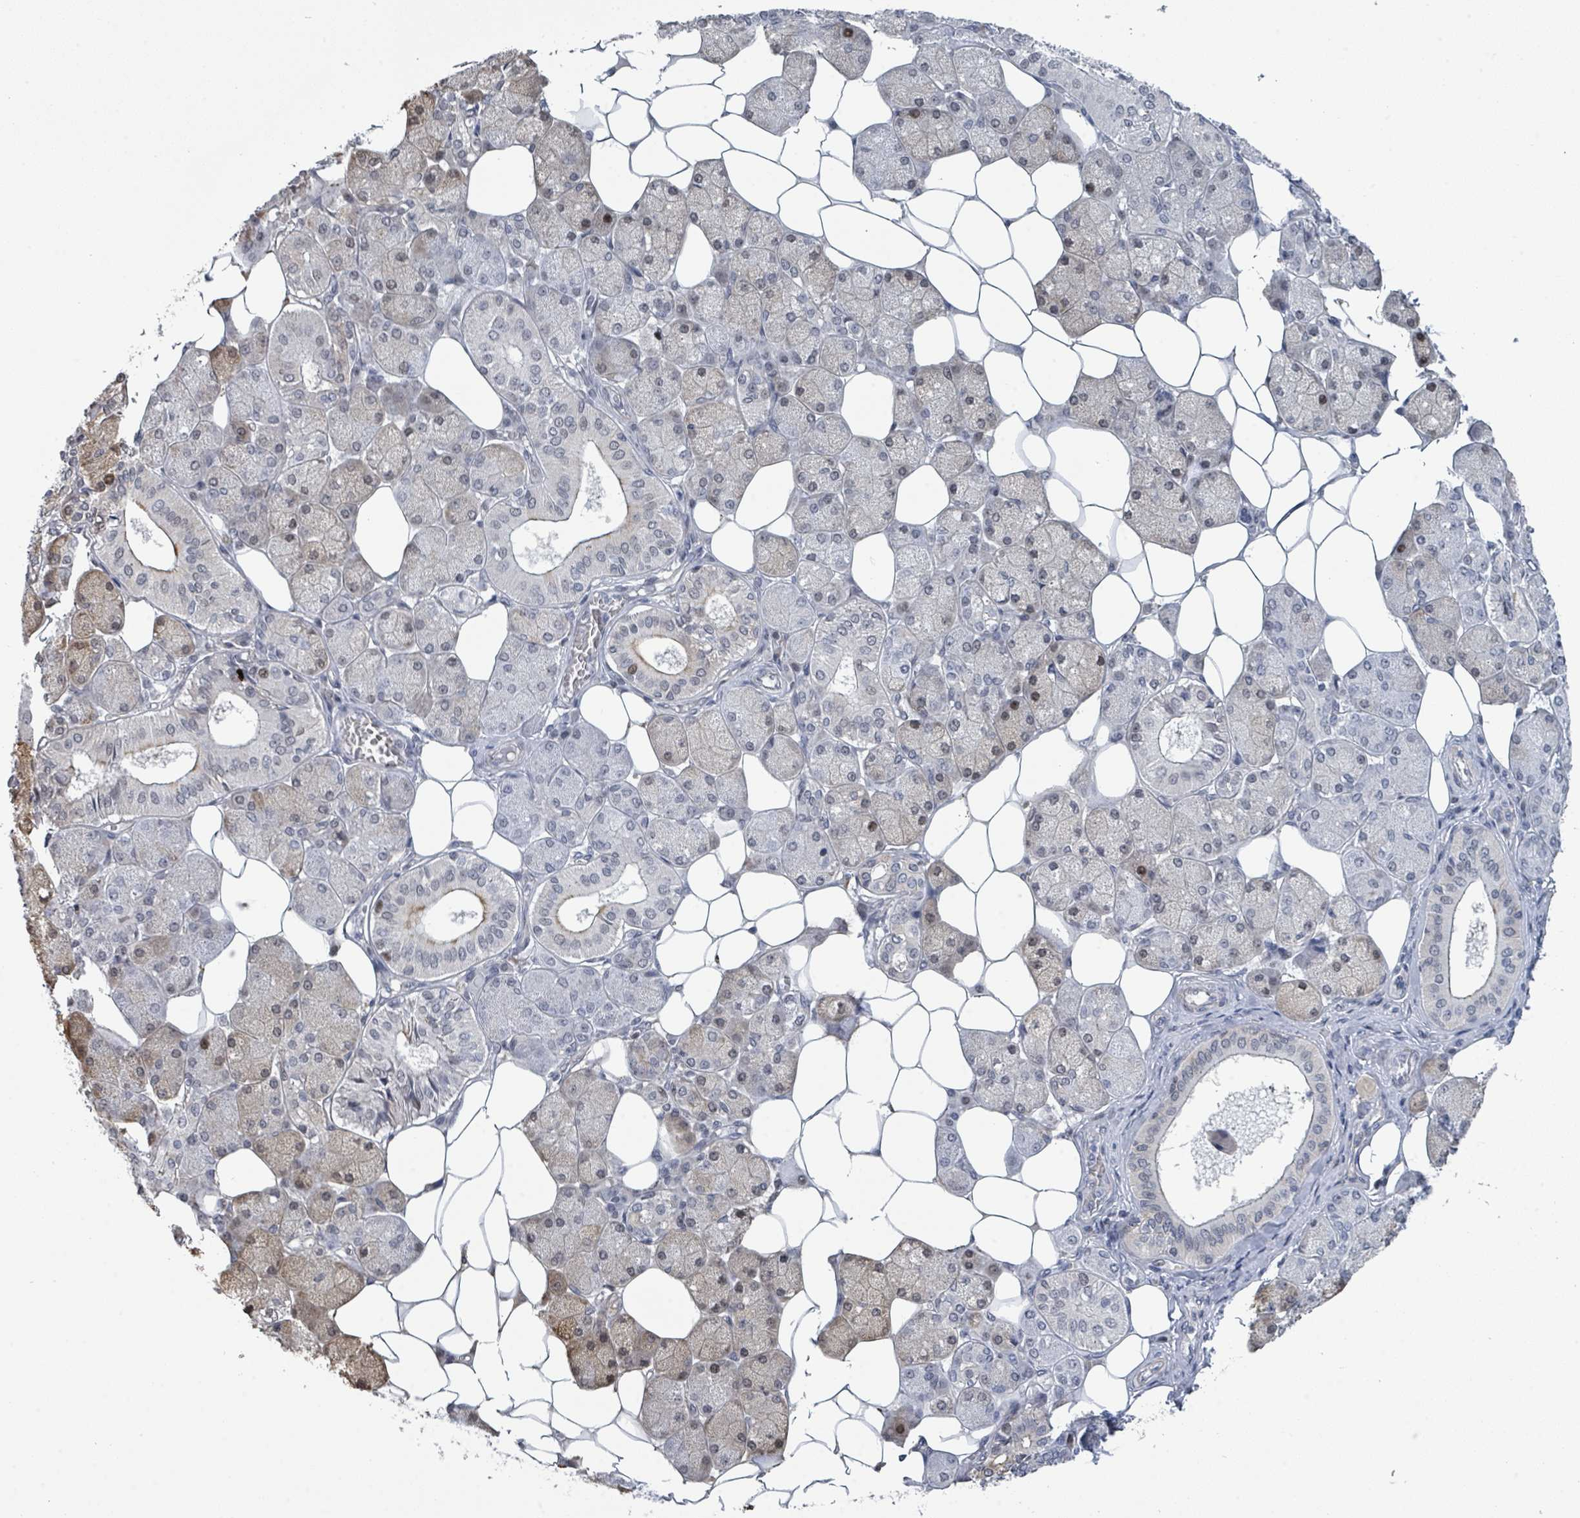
{"staining": {"intensity": "moderate", "quantity": "<25%", "location": "nuclear"}, "tissue": "salivary gland", "cell_type": "Glandular cells", "image_type": "normal", "snomed": [{"axis": "morphology", "description": "Squamous cell carcinoma, NOS"}, {"axis": "topography", "description": "Skin"}, {"axis": "topography", "description": "Head-Neck"}], "caption": "DAB (3,3'-diaminobenzidine) immunohistochemical staining of unremarkable human salivary gland displays moderate nuclear protein staining in about <25% of glandular cells. Immunohistochemistry (ihc) stains the protein in brown and the nuclei are stained blue.", "gene": "CT45A10", "patient": {"sex": "male", "age": 80}}